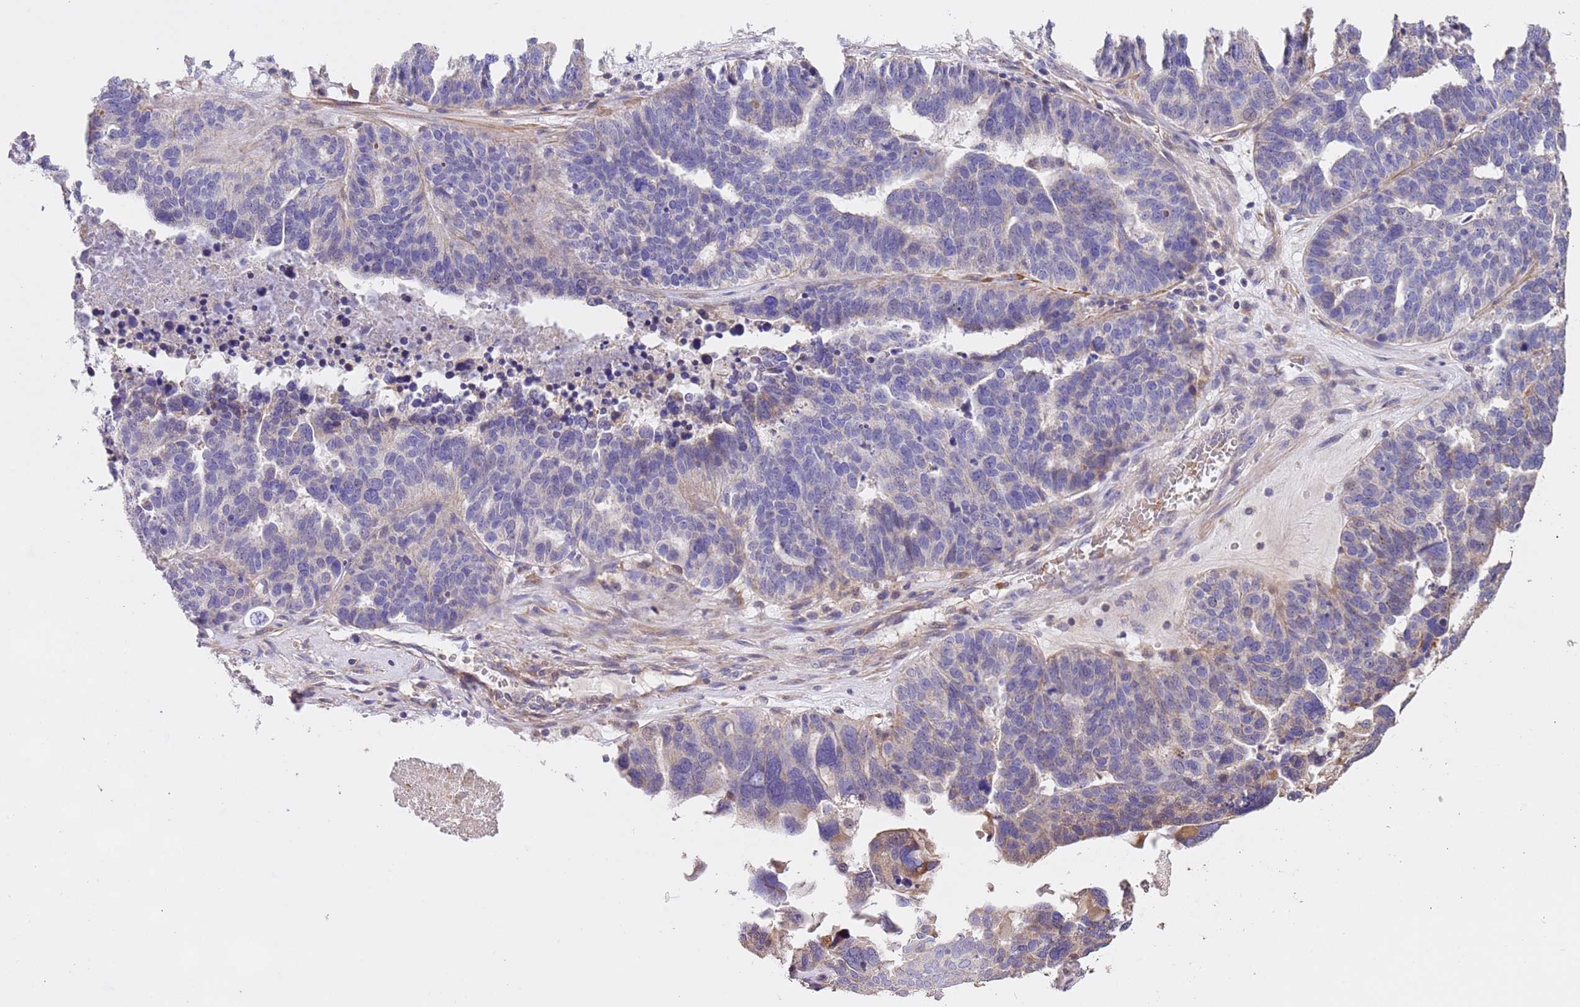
{"staining": {"intensity": "negative", "quantity": "none", "location": "none"}, "tissue": "ovarian cancer", "cell_type": "Tumor cells", "image_type": "cancer", "snomed": [{"axis": "morphology", "description": "Cystadenocarcinoma, serous, NOS"}, {"axis": "topography", "description": "Ovary"}], "caption": "A micrograph of human serous cystadenocarcinoma (ovarian) is negative for staining in tumor cells.", "gene": "PIGA", "patient": {"sex": "female", "age": 59}}